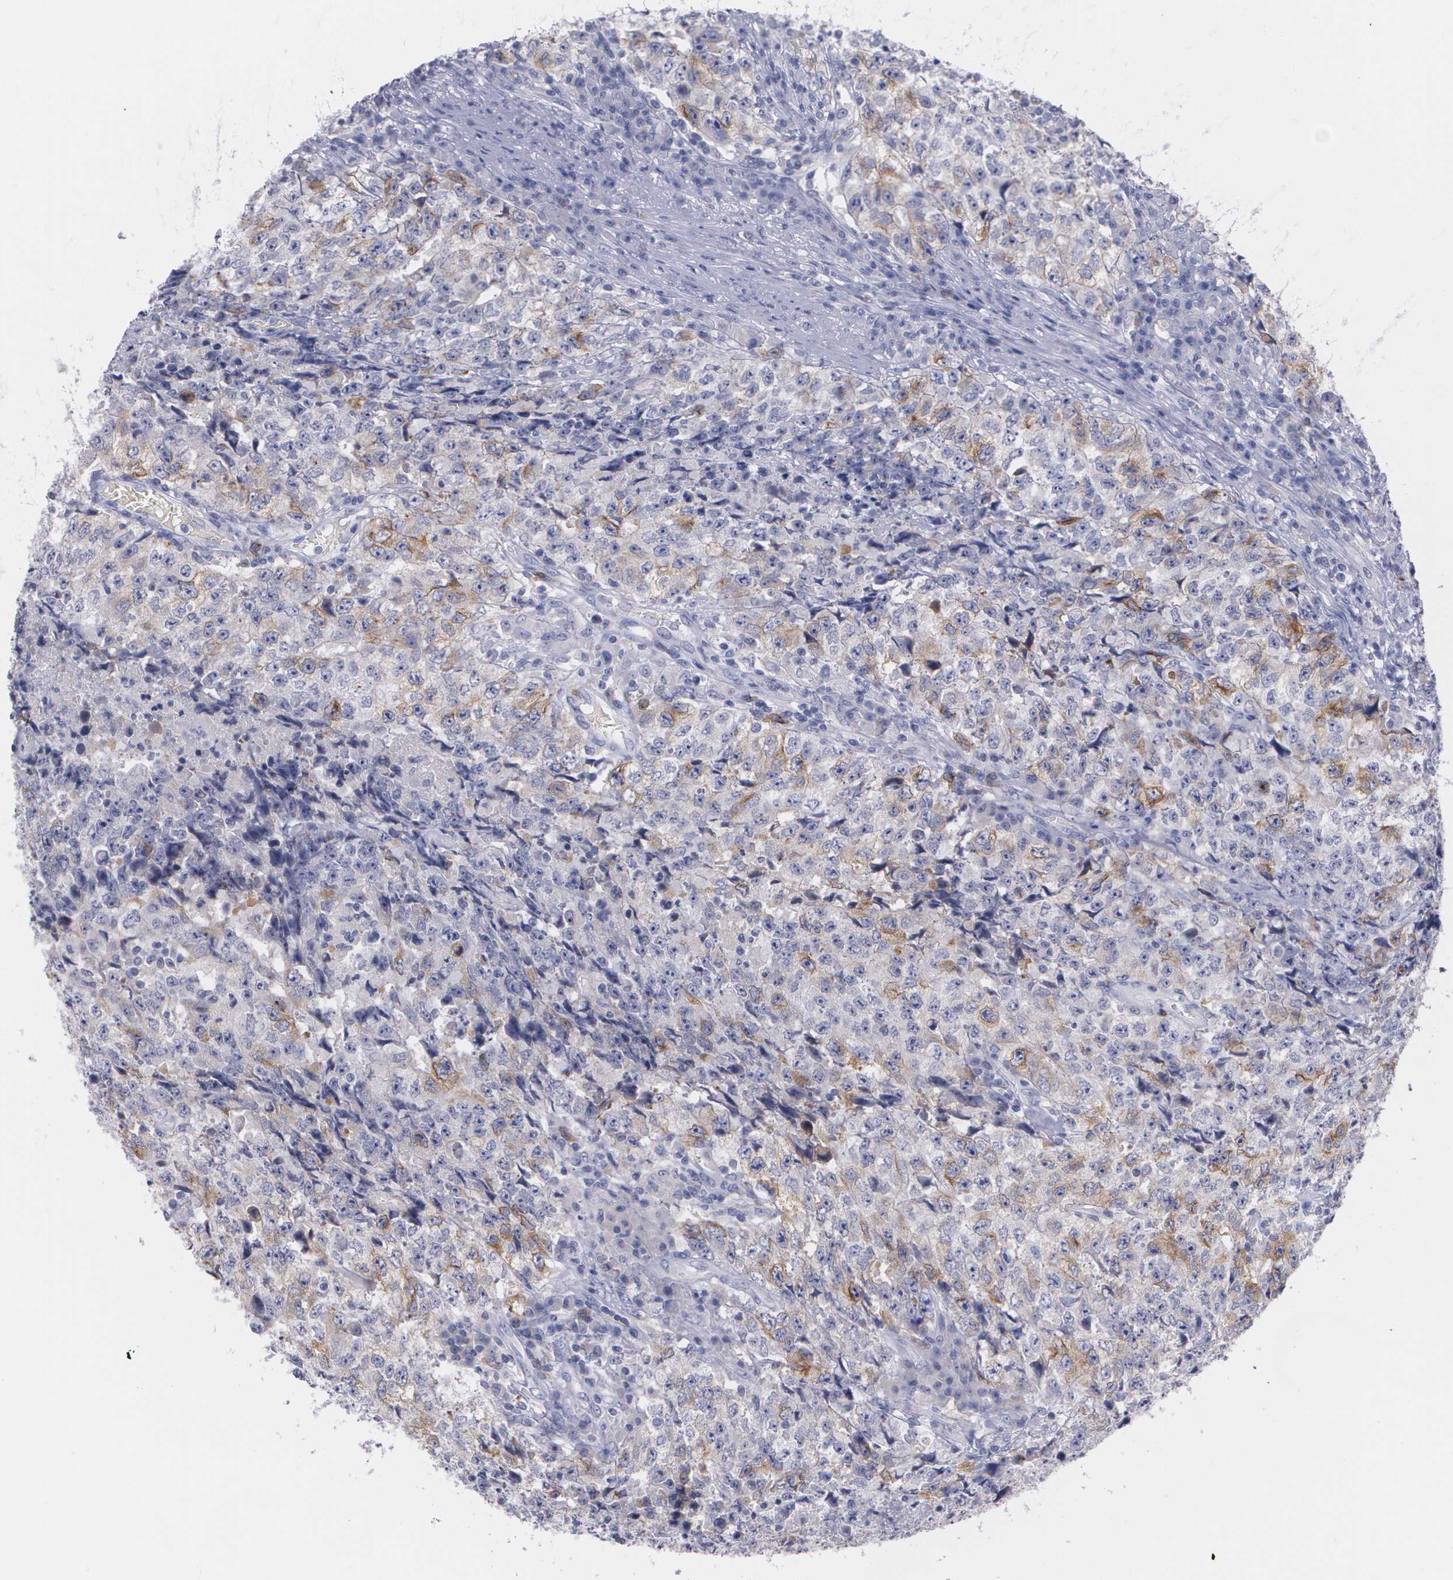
{"staining": {"intensity": "moderate", "quantity": "25%-75%", "location": "cytoplasmic/membranous"}, "tissue": "testis cancer", "cell_type": "Tumor cells", "image_type": "cancer", "snomed": [{"axis": "morphology", "description": "Necrosis, NOS"}, {"axis": "morphology", "description": "Carcinoma, Embryonal, NOS"}, {"axis": "topography", "description": "Testis"}], "caption": "Tumor cells show moderate cytoplasmic/membranous staining in about 25%-75% of cells in testis cancer.", "gene": "HMMR", "patient": {"sex": "male", "age": 19}}